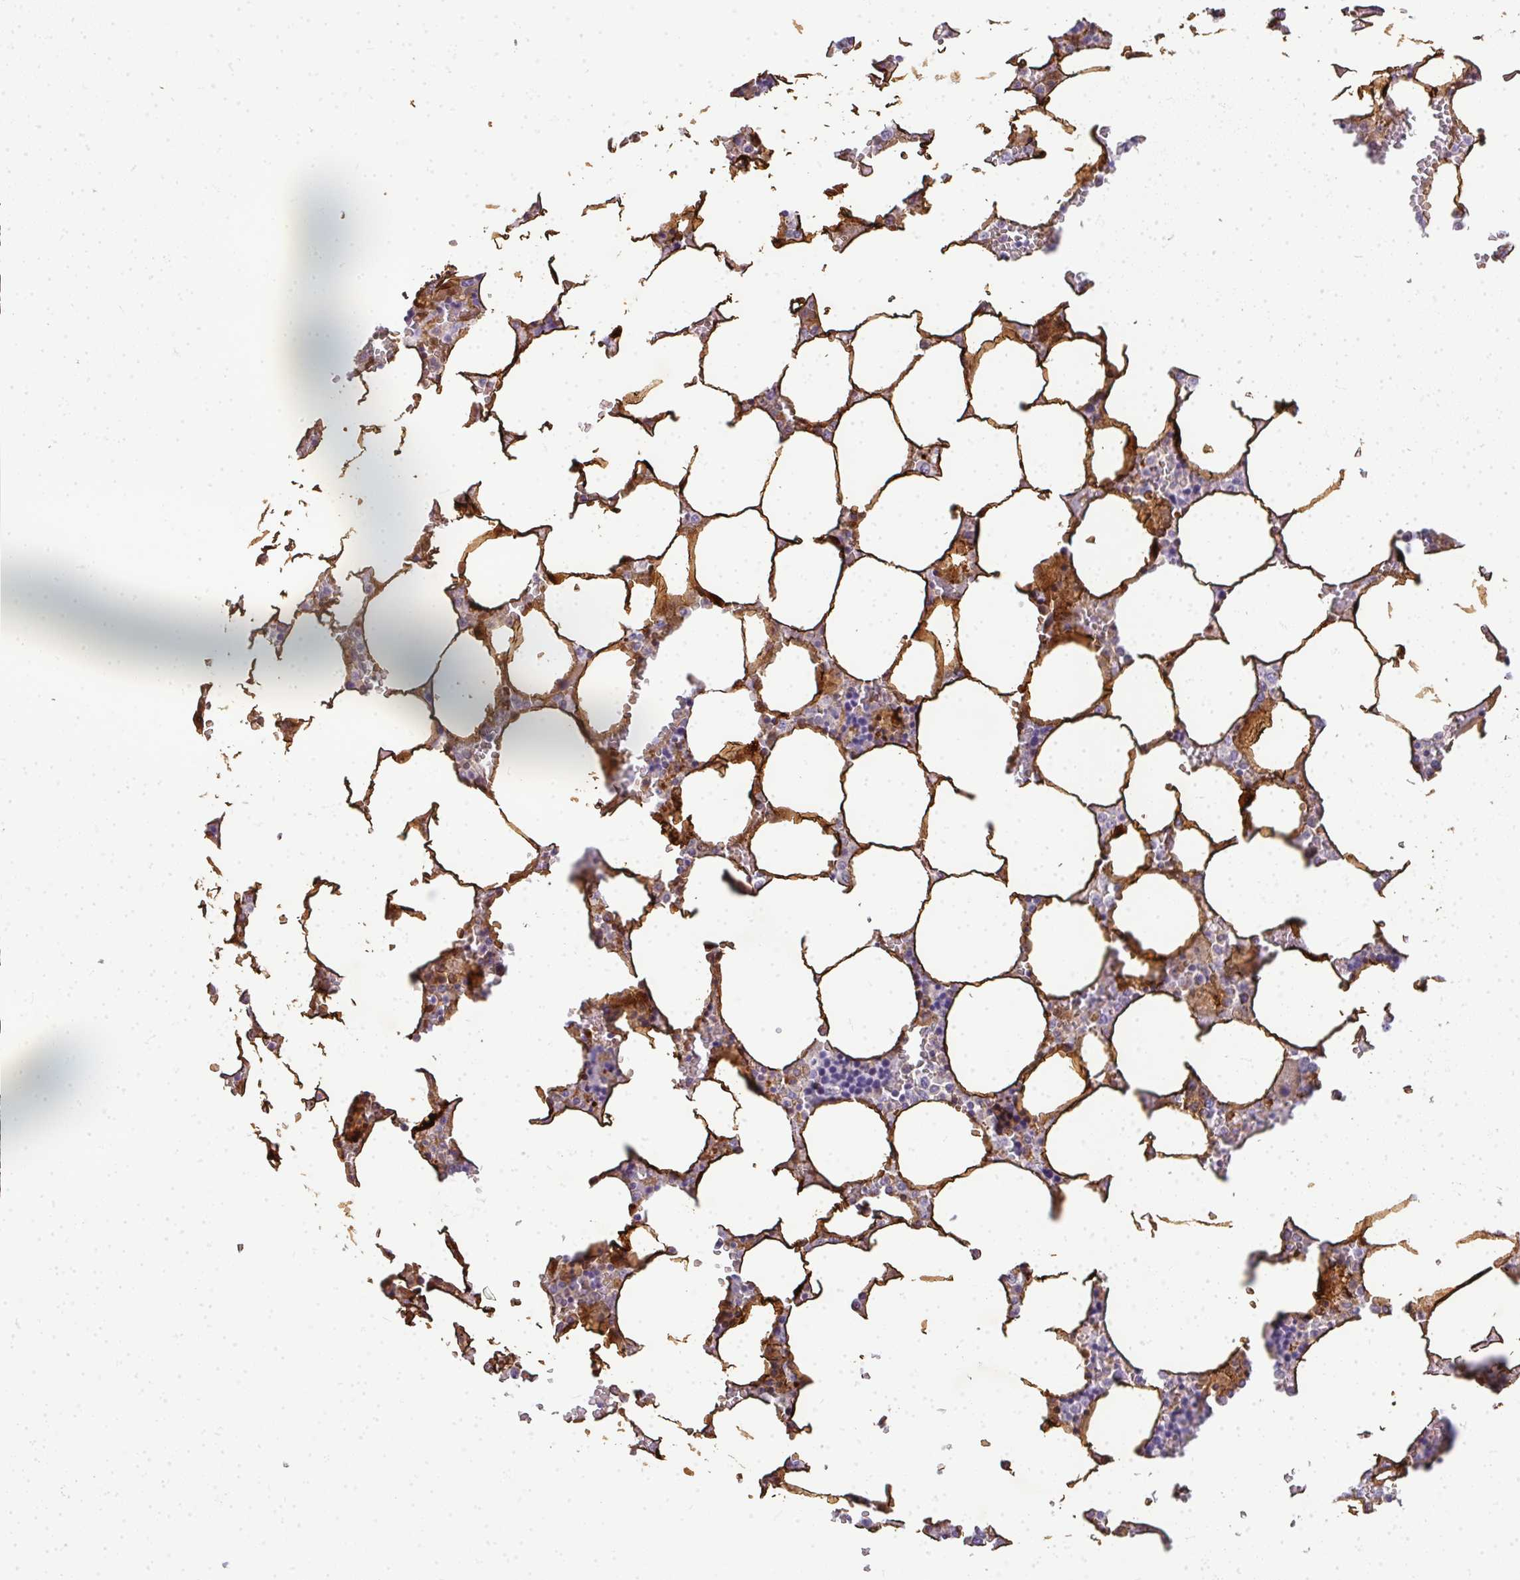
{"staining": {"intensity": "negative", "quantity": "none", "location": "none"}, "tissue": "bone marrow", "cell_type": "Hematopoietic cells", "image_type": "normal", "snomed": [{"axis": "morphology", "description": "Normal tissue, NOS"}, {"axis": "topography", "description": "Bone marrow"}], "caption": "This is an immunohistochemistry image of benign human bone marrow. There is no staining in hematopoietic cells.", "gene": "LIPE", "patient": {"sex": "male", "age": 64}}